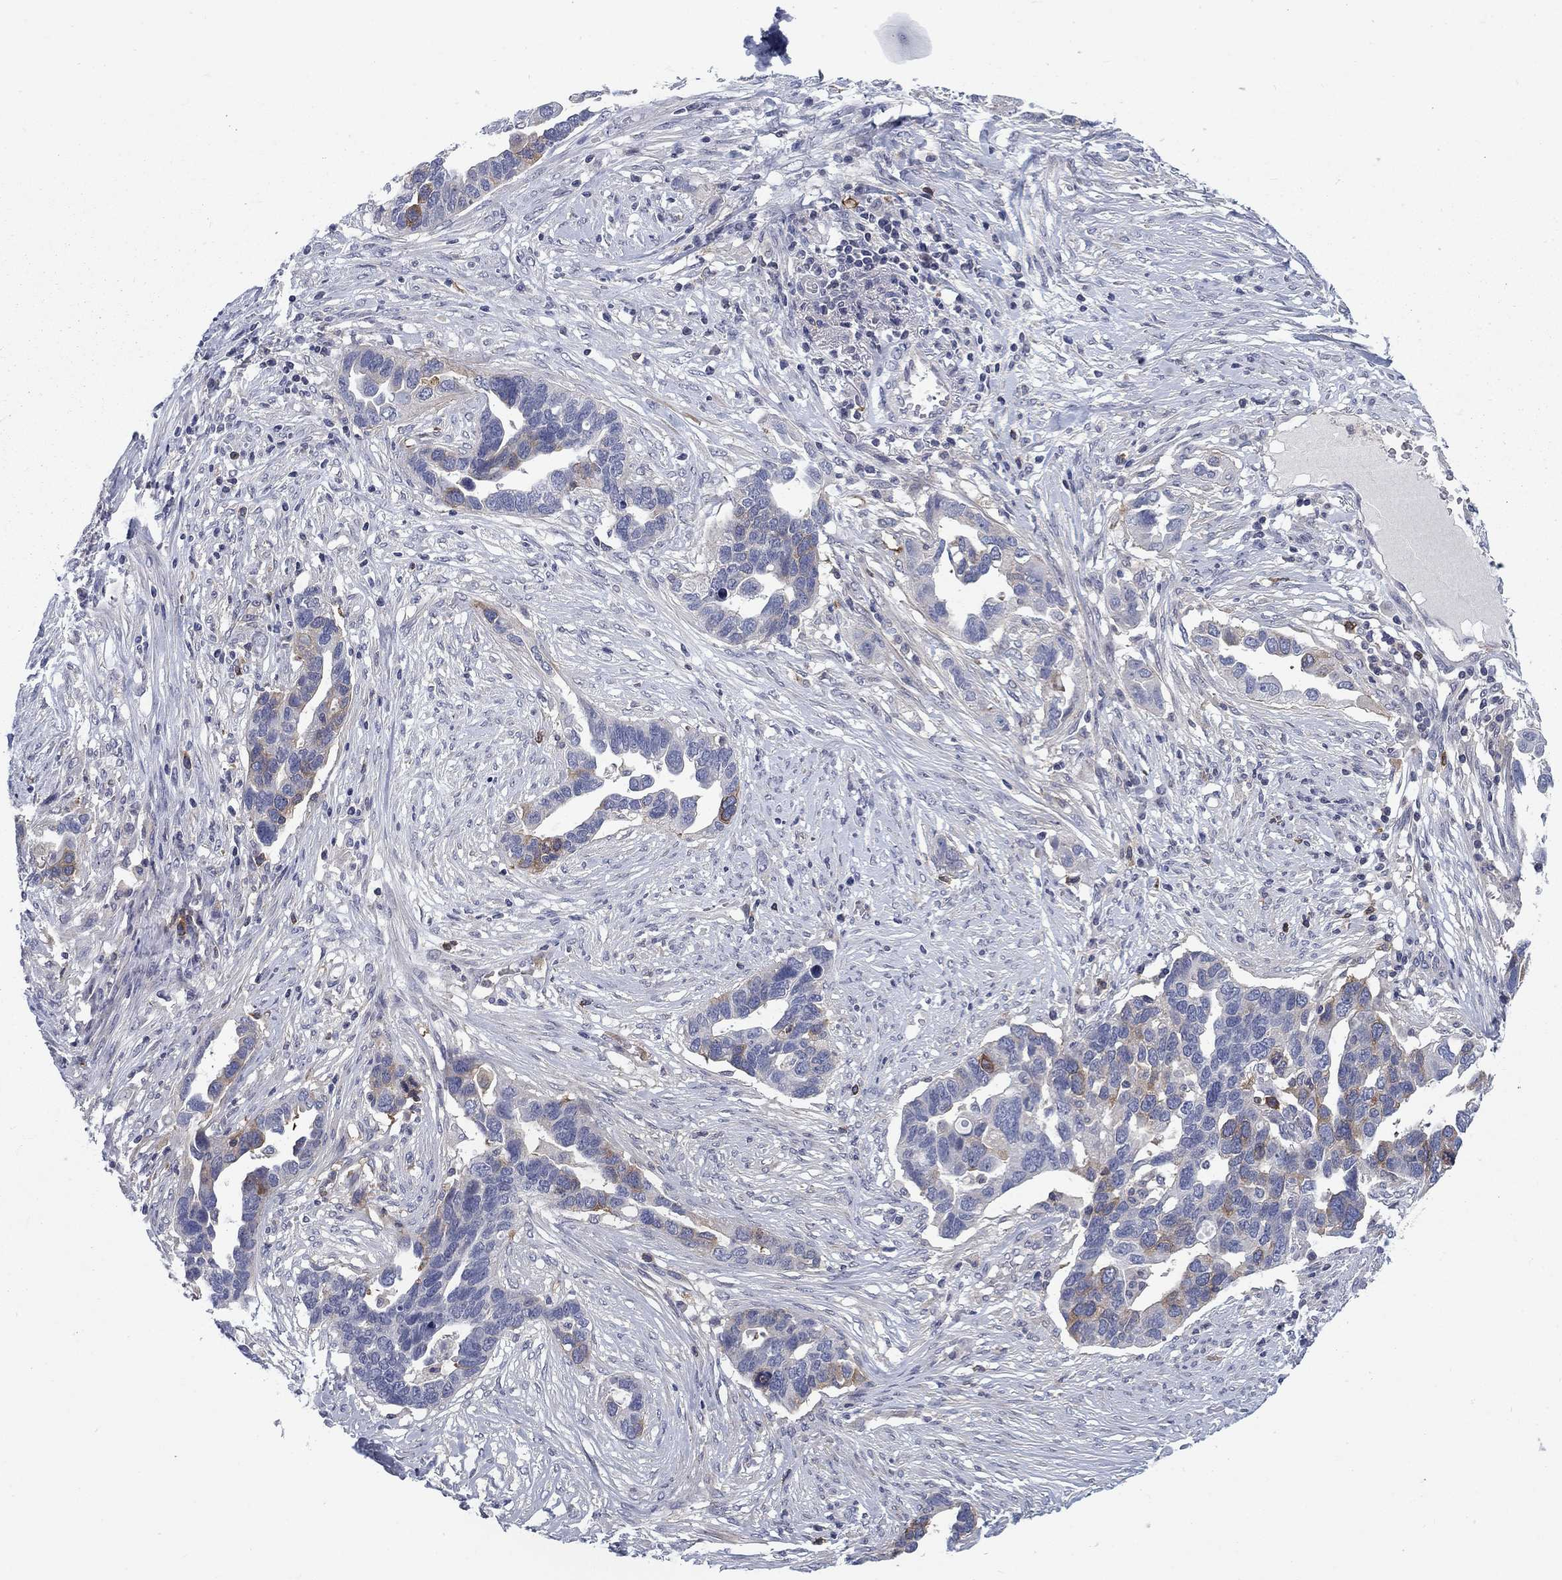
{"staining": {"intensity": "moderate", "quantity": "<25%", "location": "cytoplasmic/membranous"}, "tissue": "ovarian cancer", "cell_type": "Tumor cells", "image_type": "cancer", "snomed": [{"axis": "morphology", "description": "Cystadenocarcinoma, serous, NOS"}, {"axis": "topography", "description": "Ovary"}], "caption": "This is a histology image of immunohistochemistry (IHC) staining of ovarian serous cystadenocarcinoma, which shows moderate positivity in the cytoplasmic/membranous of tumor cells.", "gene": "KIF15", "patient": {"sex": "female", "age": 54}}